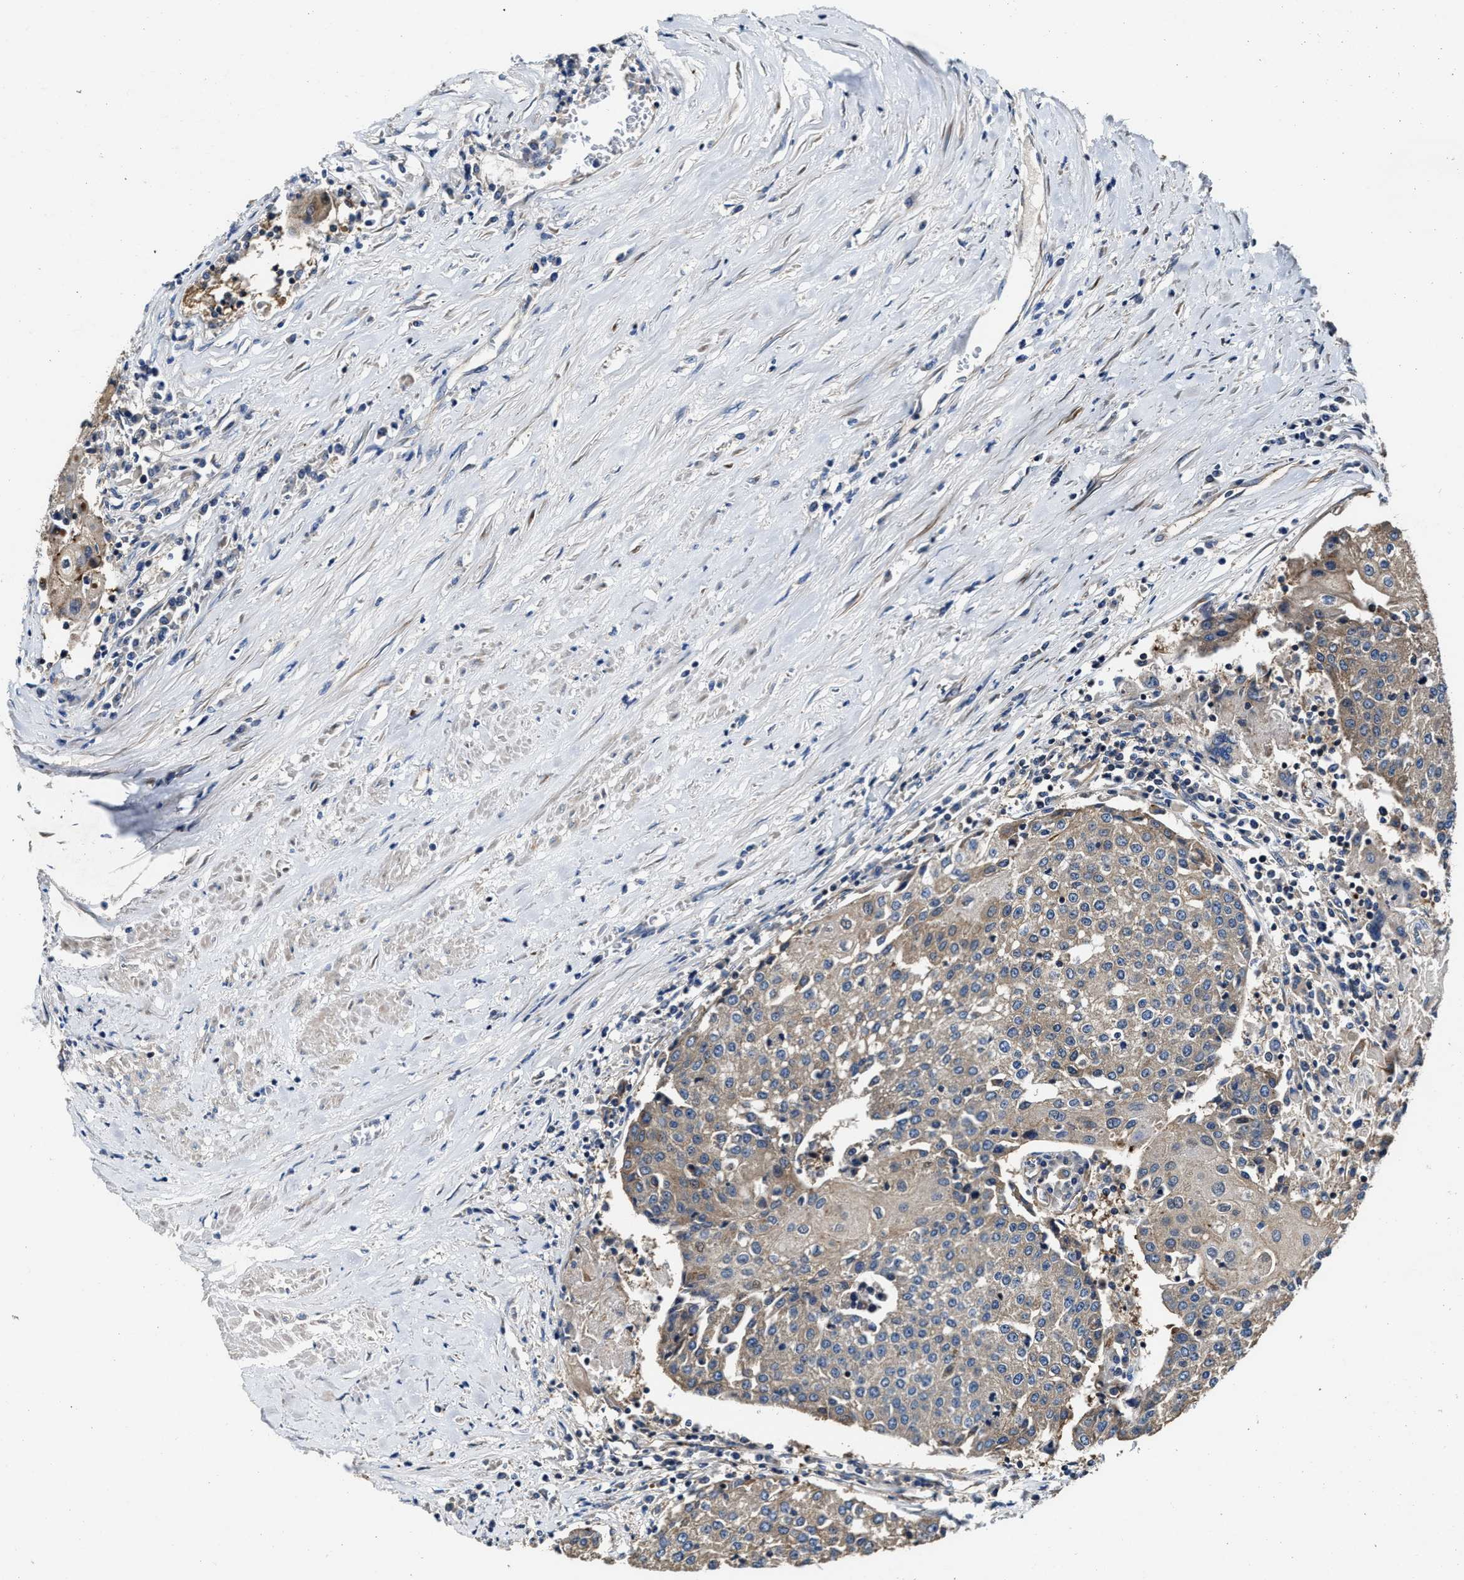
{"staining": {"intensity": "weak", "quantity": ">75%", "location": "cytoplasmic/membranous"}, "tissue": "urothelial cancer", "cell_type": "Tumor cells", "image_type": "cancer", "snomed": [{"axis": "morphology", "description": "Urothelial carcinoma, High grade"}, {"axis": "topography", "description": "Urinary bladder"}], "caption": "Weak cytoplasmic/membranous protein positivity is identified in about >75% of tumor cells in high-grade urothelial carcinoma. The staining is performed using DAB (3,3'-diaminobenzidine) brown chromogen to label protein expression. The nuclei are counter-stained blue using hematoxylin.", "gene": "PTAR1", "patient": {"sex": "female", "age": 85}}